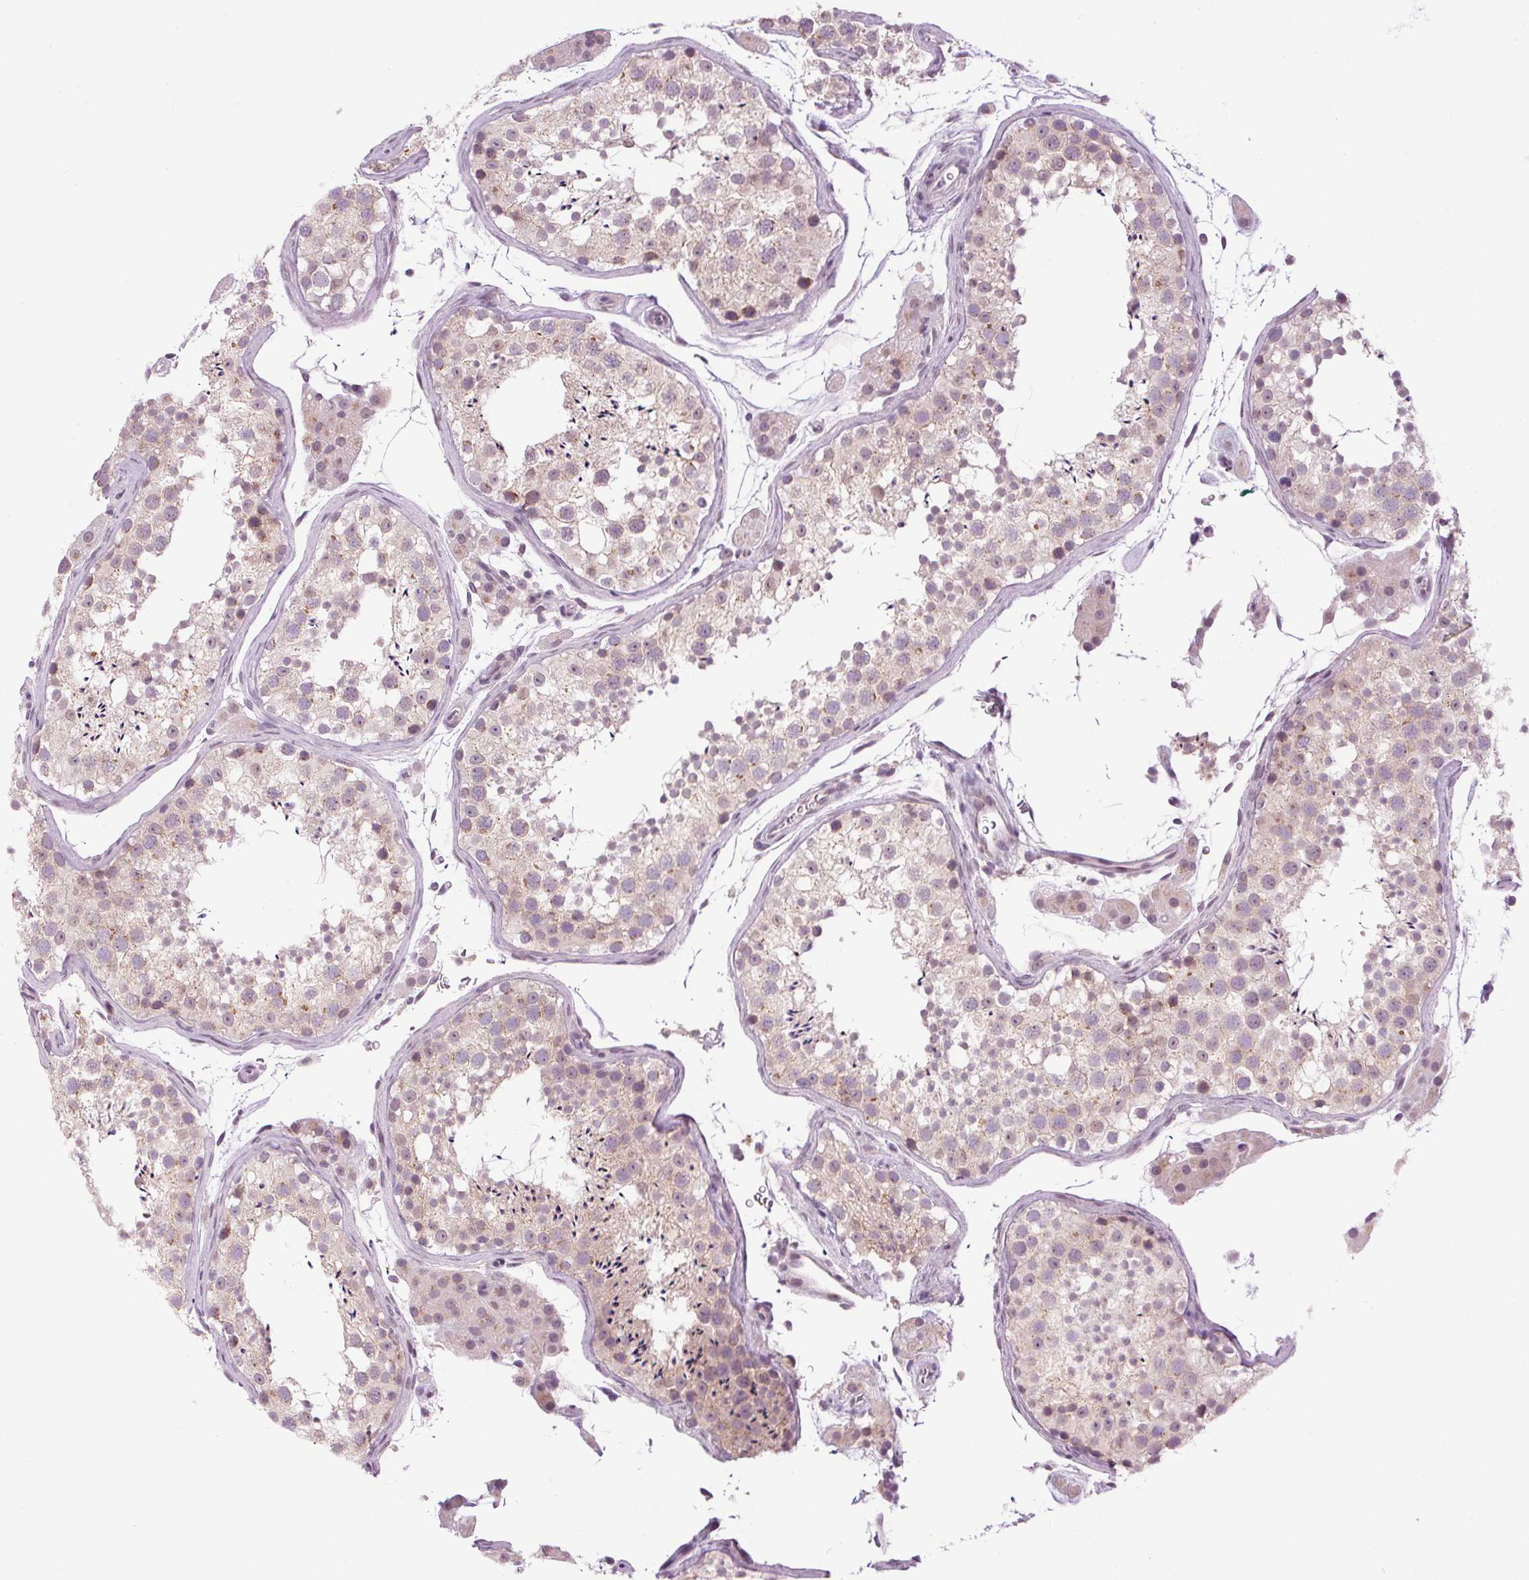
{"staining": {"intensity": "weak", "quantity": "25%-75%", "location": "cytoplasmic/membranous"}, "tissue": "testis", "cell_type": "Cells in seminiferous ducts", "image_type": "normal", "snomed": [{"axis": "morphology", "description": "Normal tissue, NOS"}, {"axis": "topography", "description": "Testis"}], "caption": "Immunohistochemistry (IHC) (DAB (3,3'-diaminobenzidine)) staining of normal human testis reveals weak cytoplasmic/membranous protein staining in approximately 25%-75% of cells in seminiferous ducts.", "gene": "SMIM13", "patient": {"sex": "male", "age": 41}}